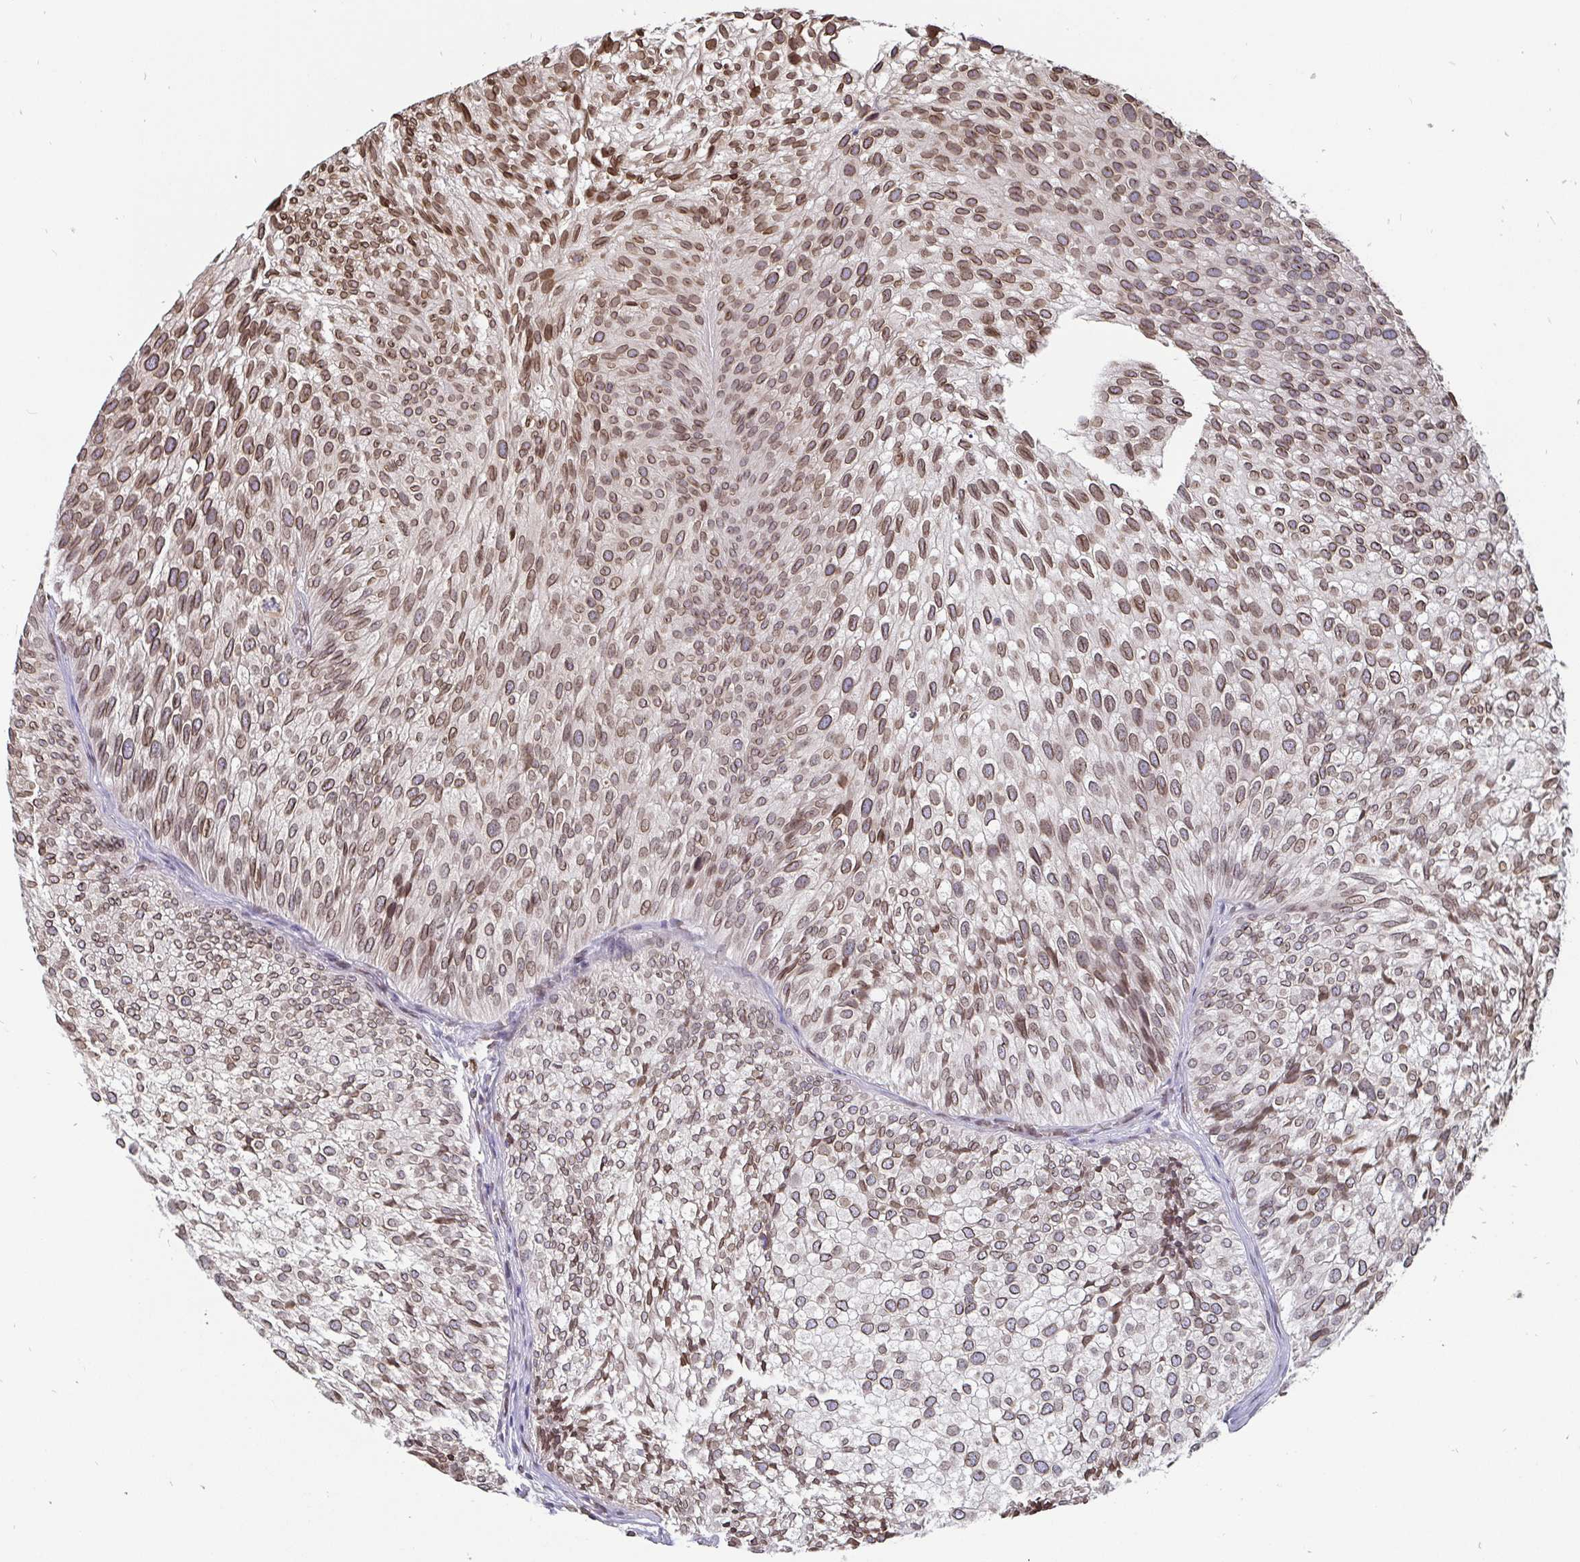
{"staining": {"intensity": "moderate", "quantity": ">75%", "location": "cytoplasmic/membranous,nuclear"}, "tissue": "urothelial cancer", "cell_type": "Tumor cells", "image_type": "cancer", "snomed": [{"axis": "morphology", "description": "Urothelial carcinoma, Low grade"}, {"axis": "topography", "description": "Urinary bladder"}], "caption": "Brown immunohistochemical staining in human urothelial cancer shows moderate cytoplasmic/membranous and nuclear positivity in approximately >75% of tumor cells.", "gene": "EMD", "patient": {"sex": "male", "age": 91}}